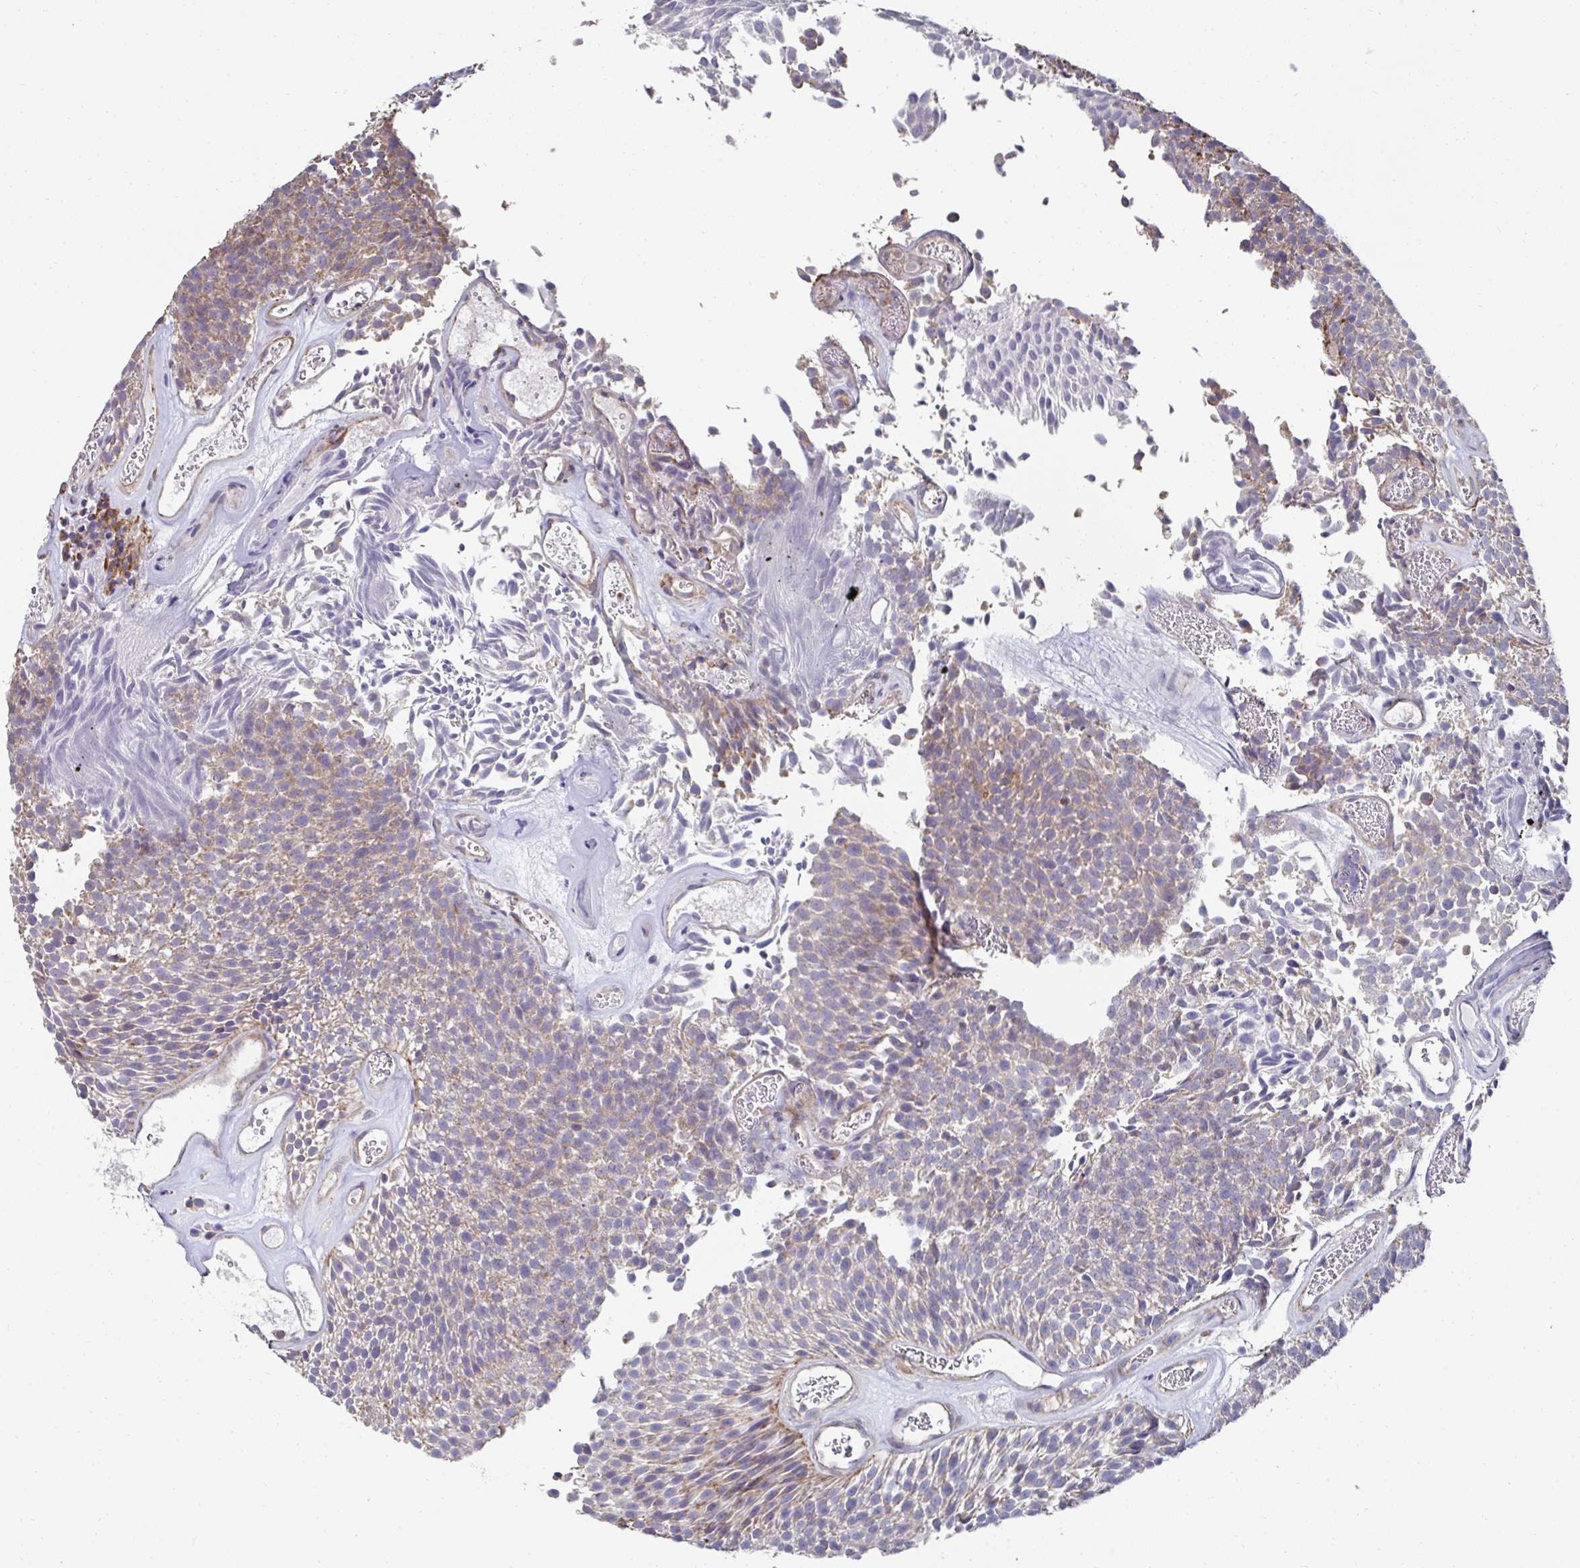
{"staining": {"intensity": "weak", "quantity": "25%-75%", "location": "cytoplasmic/membranous"}, "tissue": "urothelial cancer", "cell_type": "Tumor cells", "image_type": "cancer", "snomed": [{"axis": "morphology", "description": "Urothelial carcinoma, Low grade"}, {"axis": "topography", "description": "Urinary bladder"}], "caption": "Immunohistochemical staining of human urothelial cancer exhibits low levels of weak cytoplasmic/membranous protein positivity in approximately 25%-75% of tumor cells.", "gene": "DZANK1", "patient": {"sex": "female", "age": 79}}